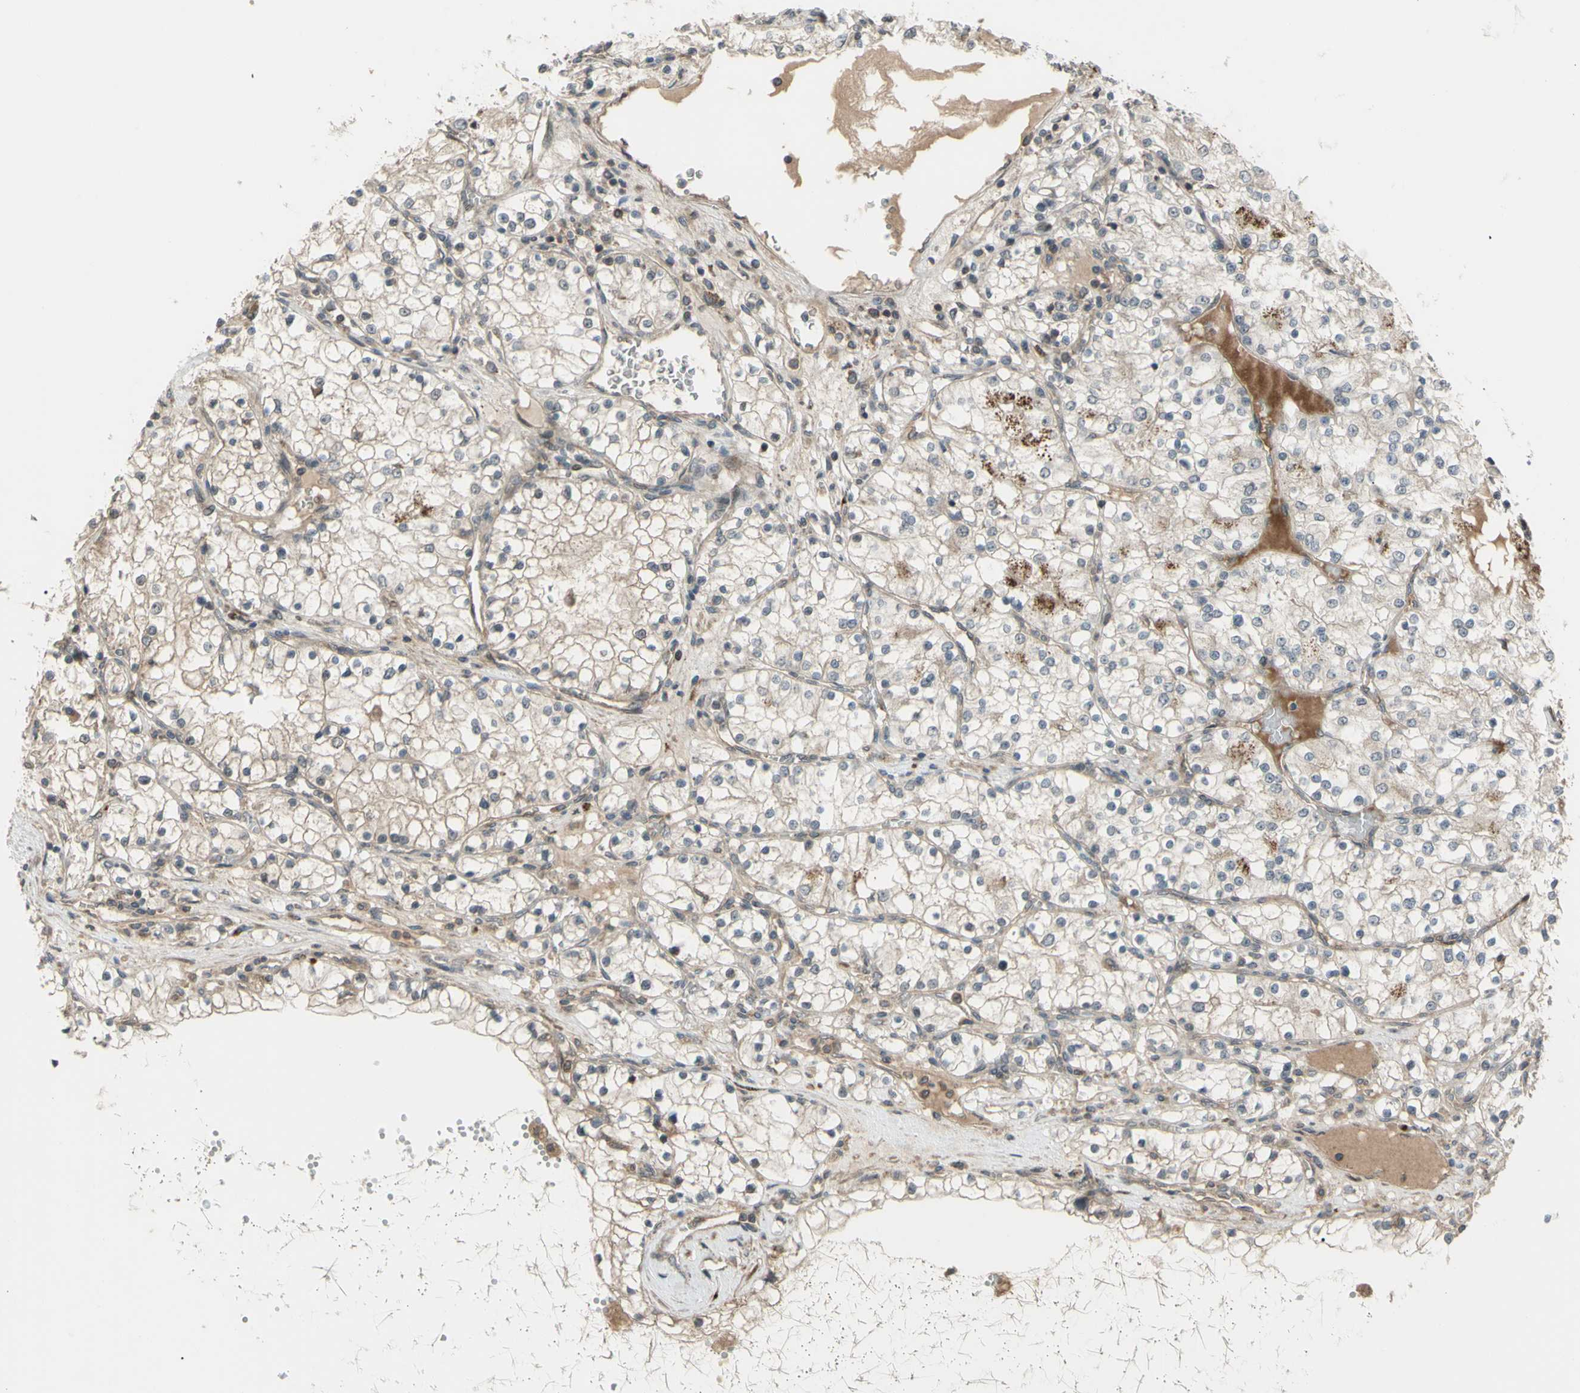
{"staining": {"intensity": "negative", "quantity": "none", "location": "none"}, "tissue": "renal cancer", "cell_type": "Tumor cells", "image_type": "cancer", "snomed": [{"axis": "morphology", "description": "Adenocarcinoma, NOS"}, {"axis": "topography", "description": "Kidney"}], "caption": "Immunohistochemistry (IHC) image of neoplastic tissue: renal adenocarcinoma stained with DAB reveals no significant protein staining in tumor cells. (DAB IHC visualized using brightfield microscopy, high magnification).", "gene": "FLII", "patient": {"sex": "male", "age": 68}}